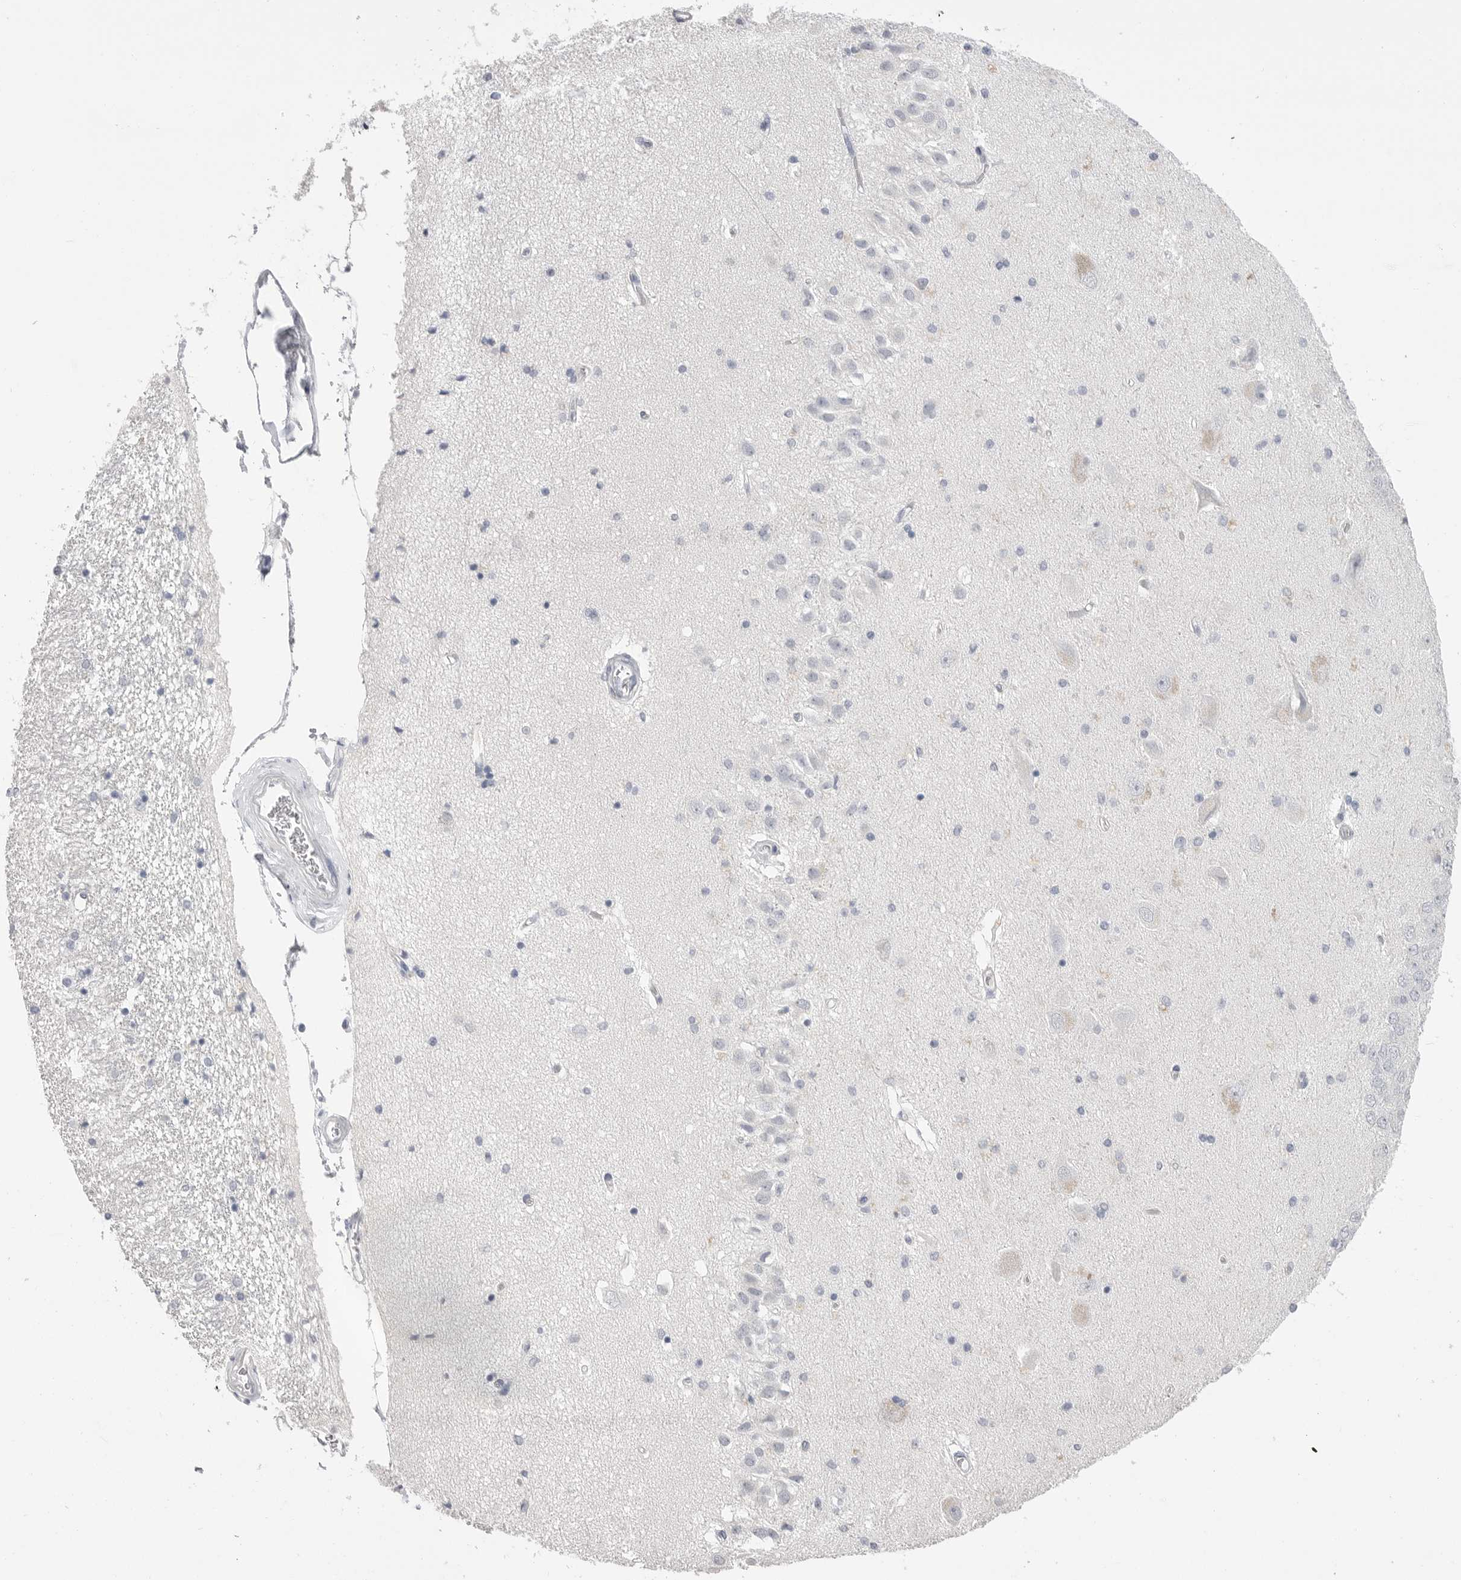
{"staining": {"intensity": "negative", "quantity": "none", "location": "none"}, "tissue": "hippocampus", "cell_type": "Glial cells", "image_type": "normal", "snomed": [{"axis": "morphology", "description": "Normal tissue, NOS"}, {"axis": "topography", "description": "Hippocampus"}], "caption": "Immunohistochemistry of normal human hippocampus reveals no positivity in glial cells. (DAB IHC, high magnification).", "gene": "CPB1", "patient": {"sex": "female", "age": 54}}